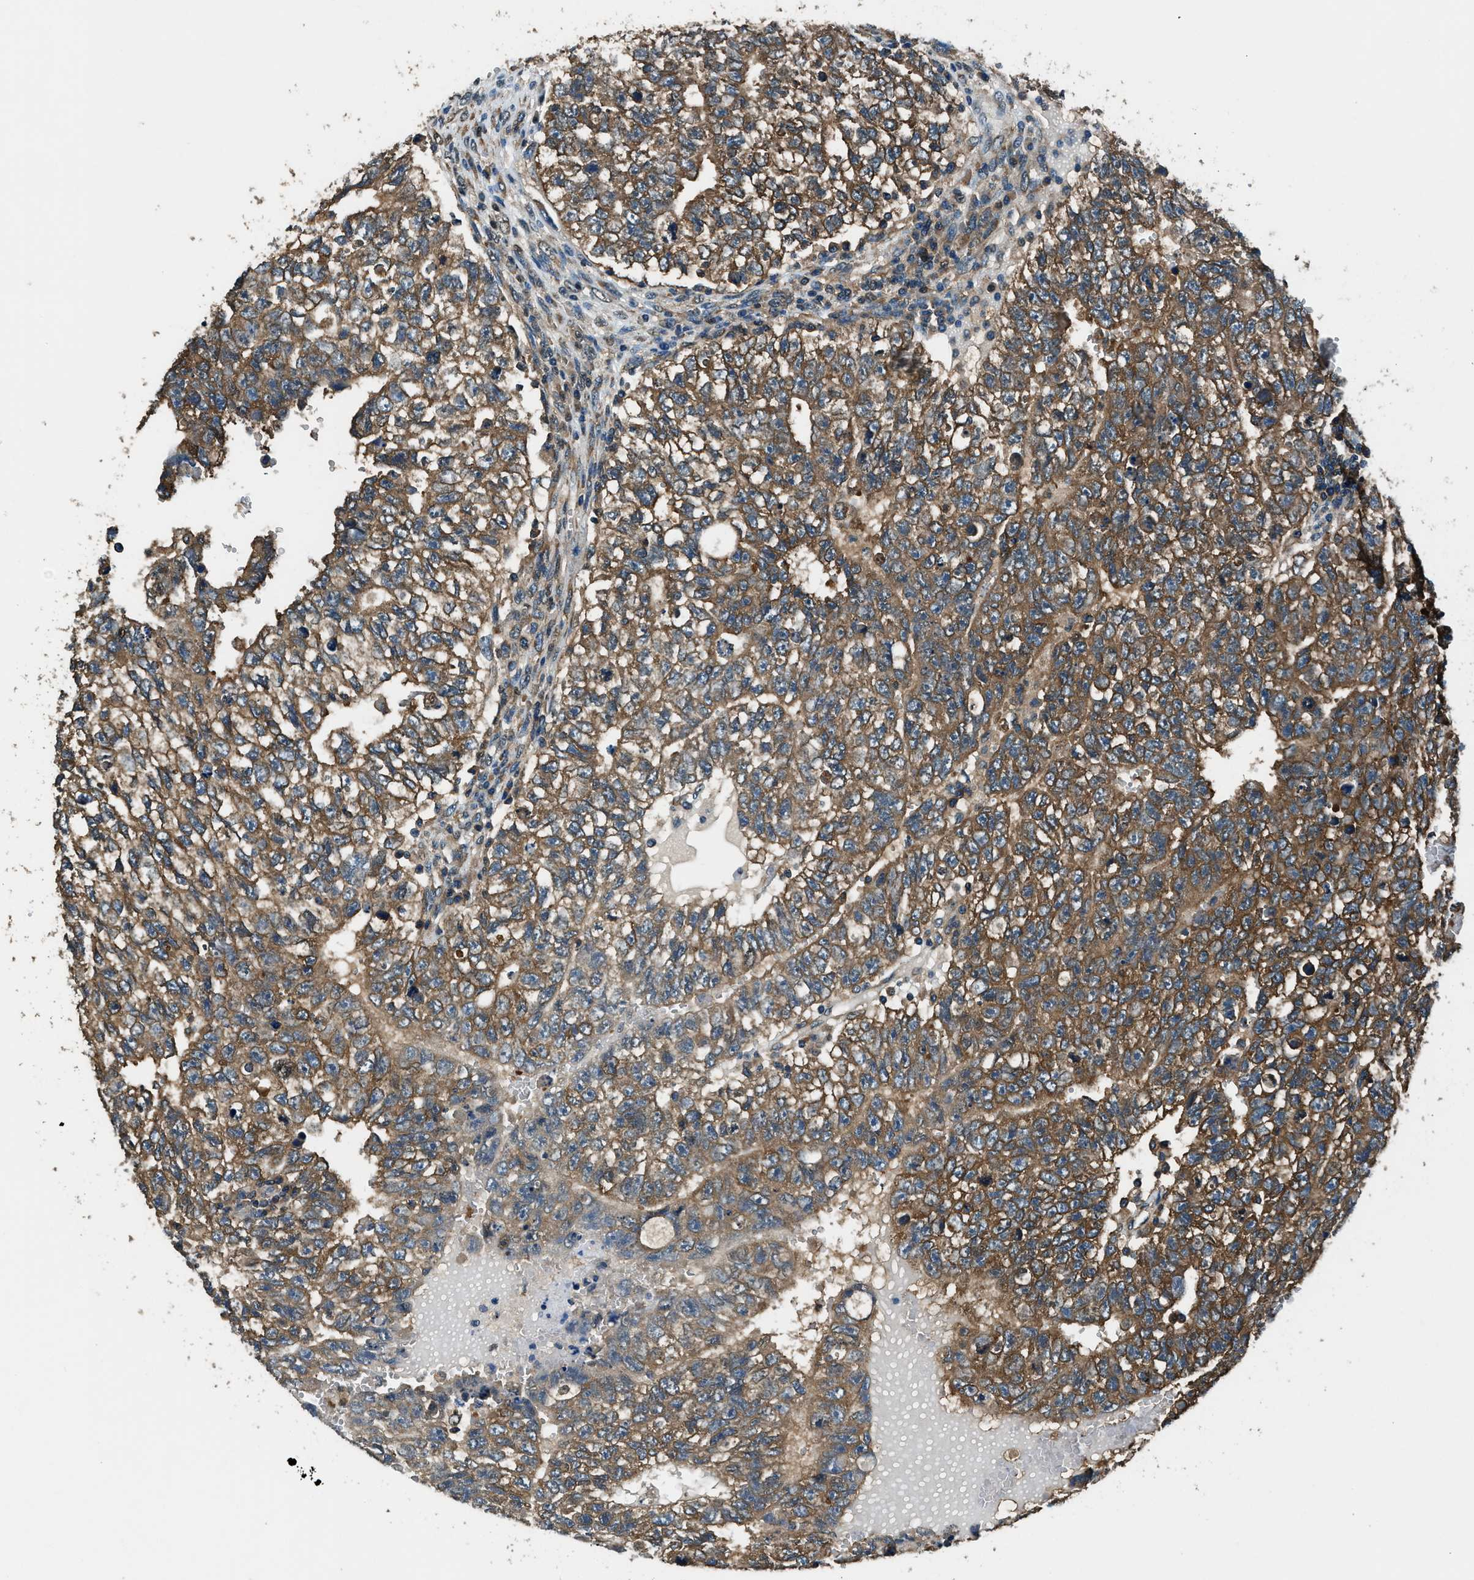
{"staining": {"intensity": "strong", "quantity": ">75%", "location": "cytoplasmic/membranous"}, "tissue": "testis cancer", "cell_type": "Tumor cells", "image_type": "cancer", "snomed": [{"axis": "morphology", "description": "Seminoma, NOS"}, {"axis": "morphology", "description": "Carcinoma, Embryonal, NOS"}, {"axis": "topography", "description": "Testis"}], "caption": "Immunohistochemistry image of human testis embryonal carcinoma stained for a protein (brown), which shows high levels of strong cytoplasmic/membranous staining in about >75% of tumor cells.", "gene": "ARFGAP2", "patient": {"sex": "male", "age": 38}}